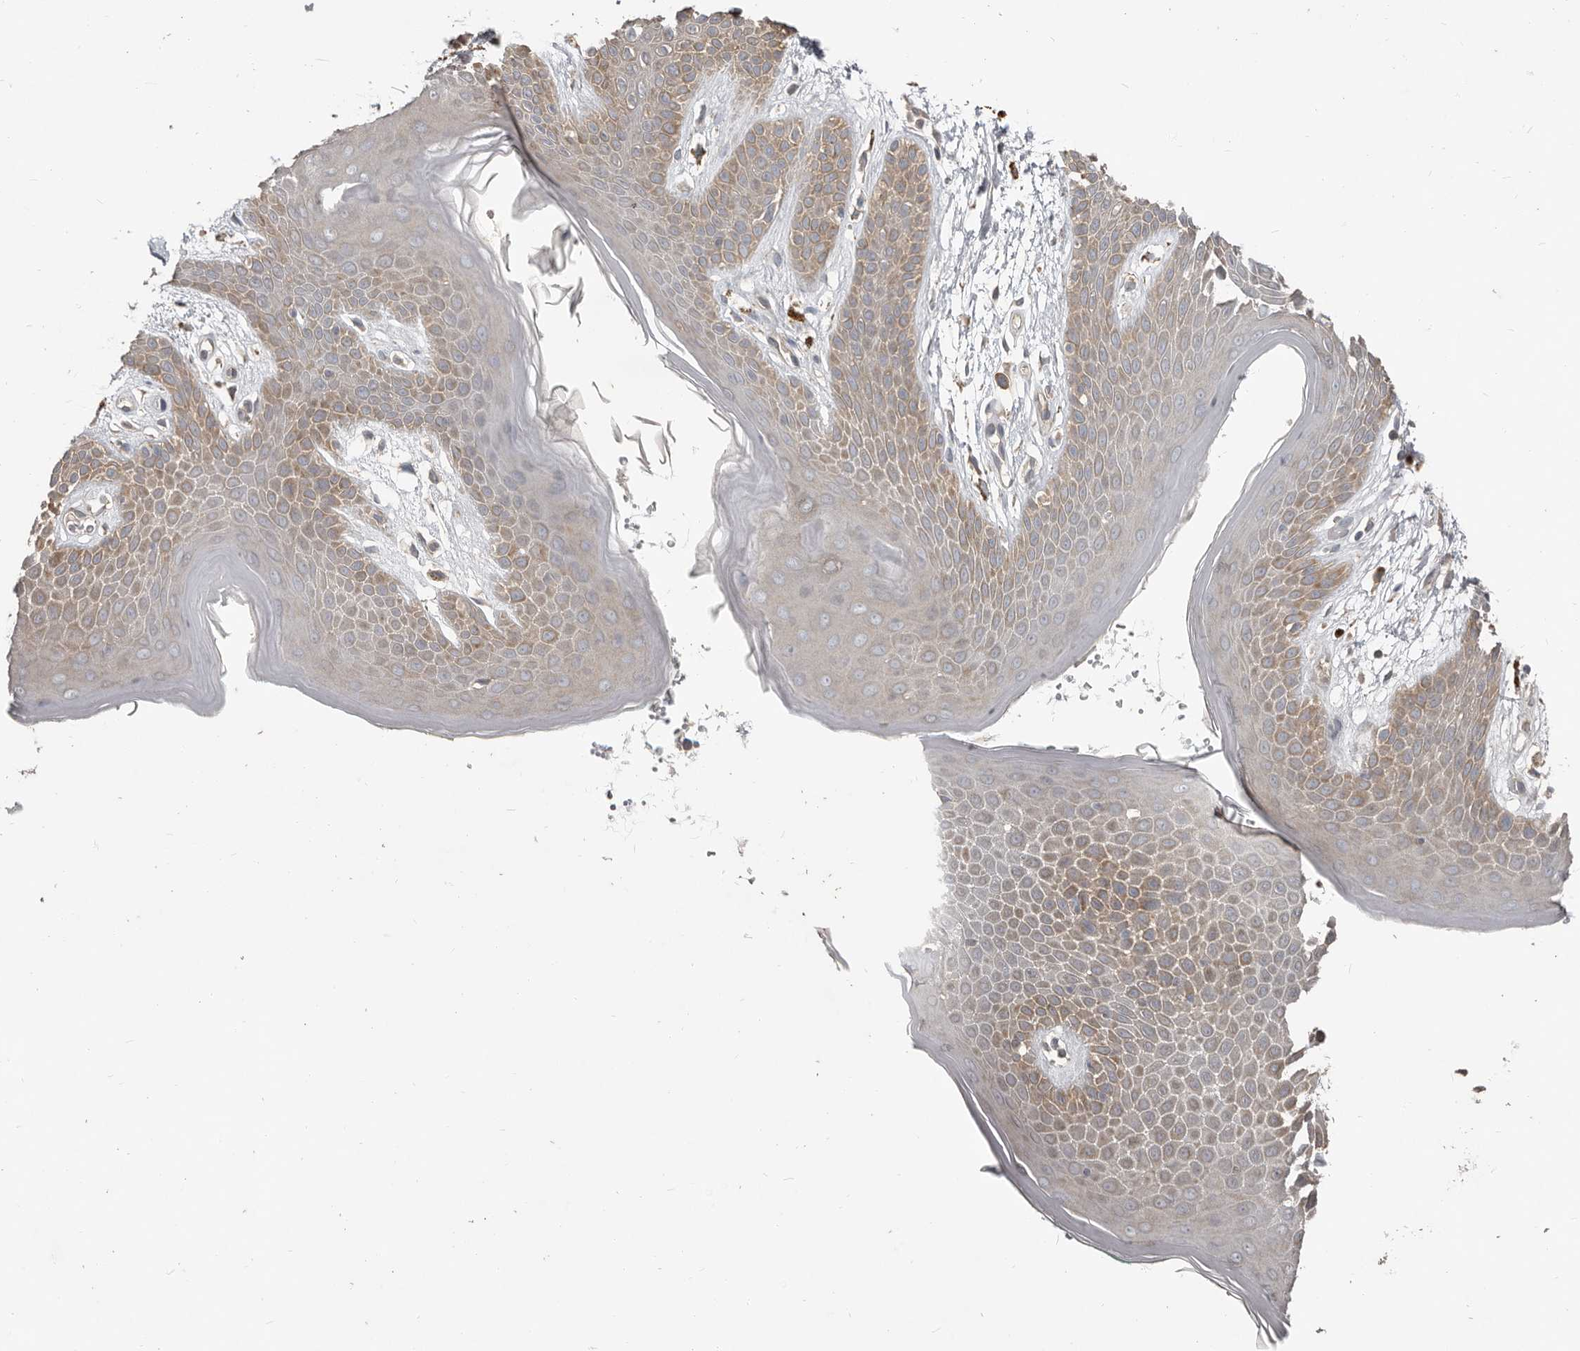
{"staining": {"intensity": "weak", "quantity": ">75%", "location": "cytoplasmic/membranous"}, "tissue": "skin", "cell_type": "Epidermal cells", "image_type": "normal", "snomed": [{"axis": "morphology", "description": "Normal tissue, NOS"}, {"axis": "topography", "description": "Anal"}], "caption": "About >75% of epidermal cells in unremarkable skin demonstrate weak cytoplasmic/membranous protein positivity as visualized by brown immunohistochemical staining.", "gene": "AKNAD1", "patient": {"sex": "male", "age": 74}}